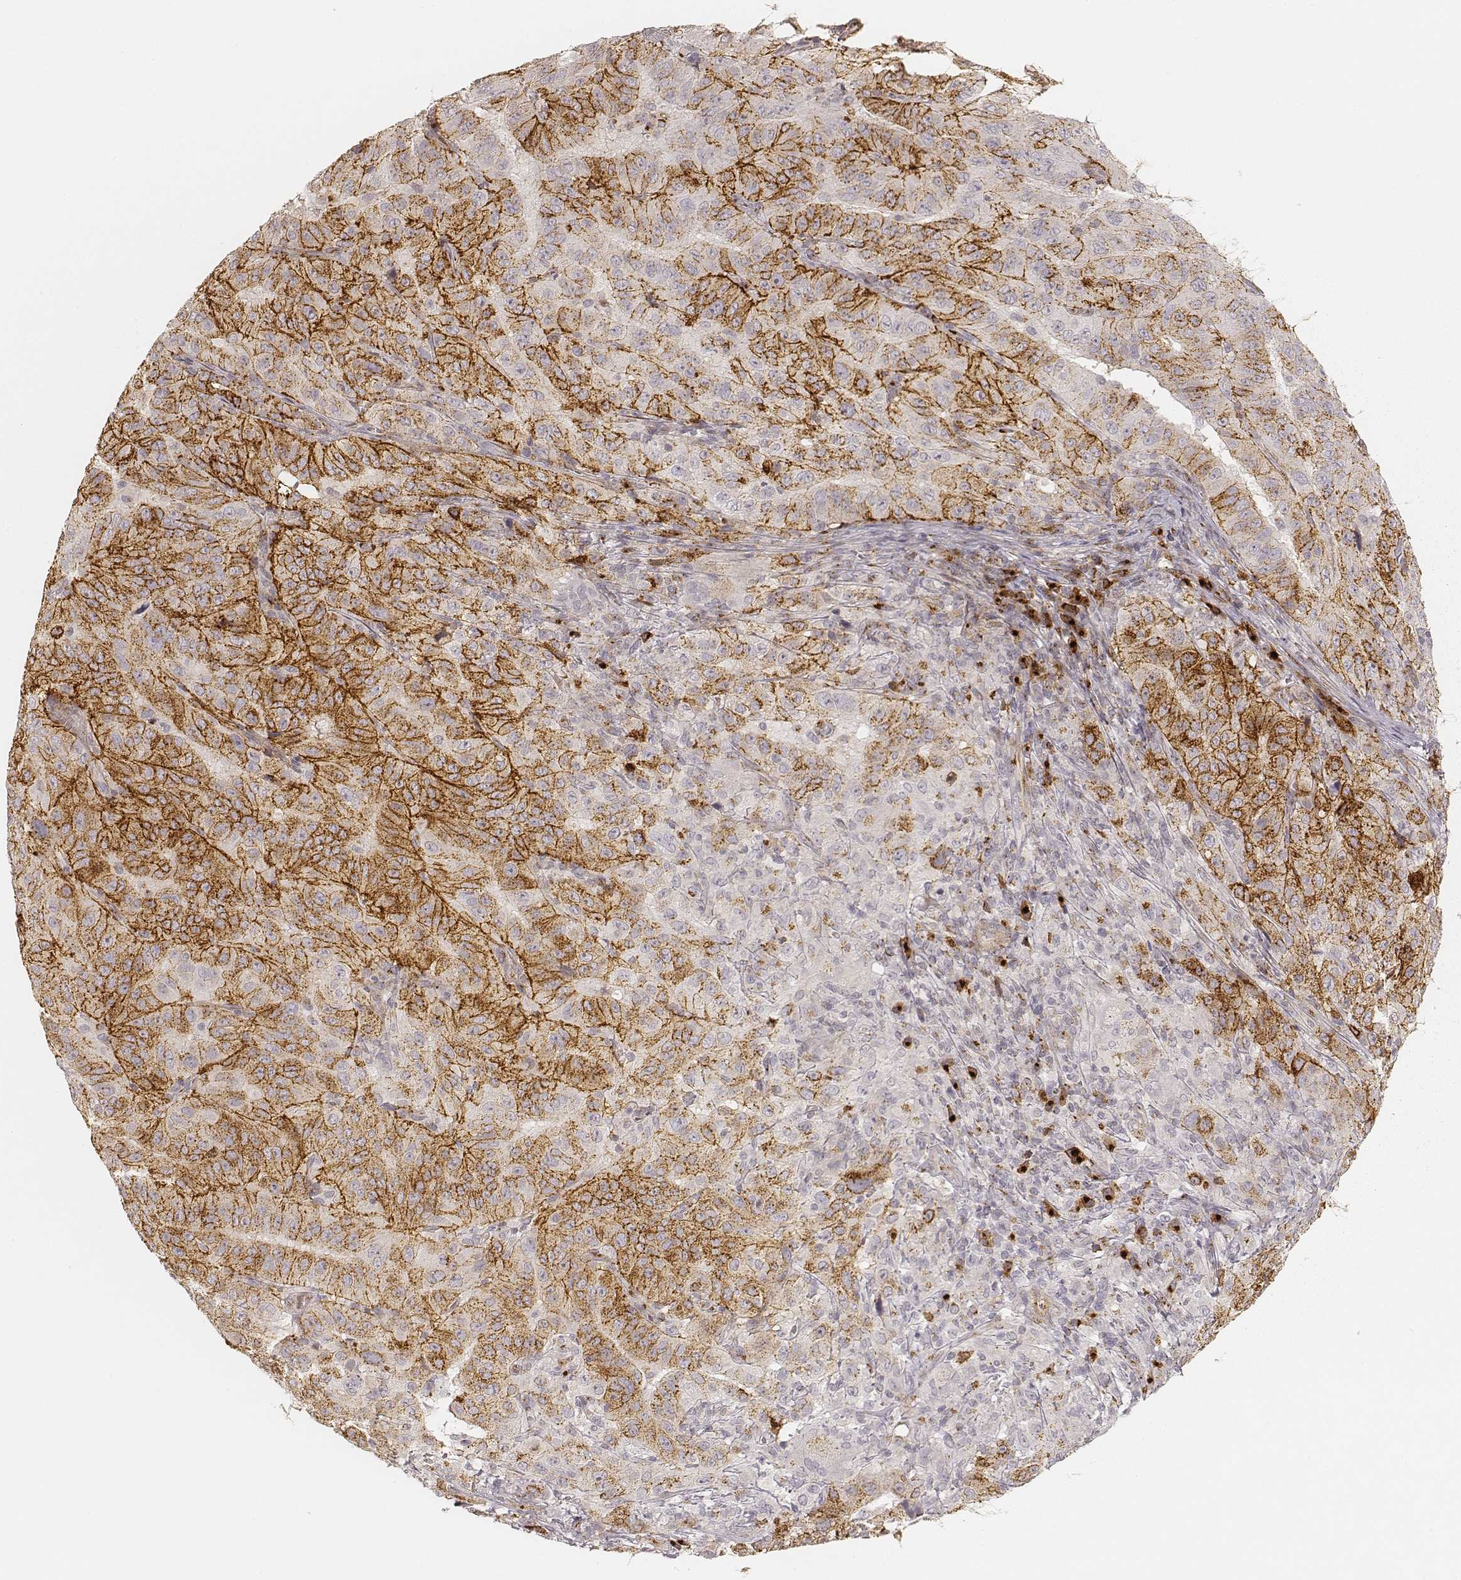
{"staining": {"intensity": "strong", "quantity": "25%-75%", "location": "cytoplasmic/membranous"}, "tissue": "pancreatic cancer", "cell_type": "Tumor cells", "image_type": "cancer", "snomed": [{"axis": "morphology", "description": "Adenocarcinoma, NOS"}, {"axis": "topography", "description": "Pancreas"}], "caption": "Brown immunohistochemical staining in pancreatic cancer shows strong cytoplasmic/membranous positivity in approximately 25%-75% of tumor cells.", "gene": "GORASP2", "patient": {"sex": "male", "age": 63}}